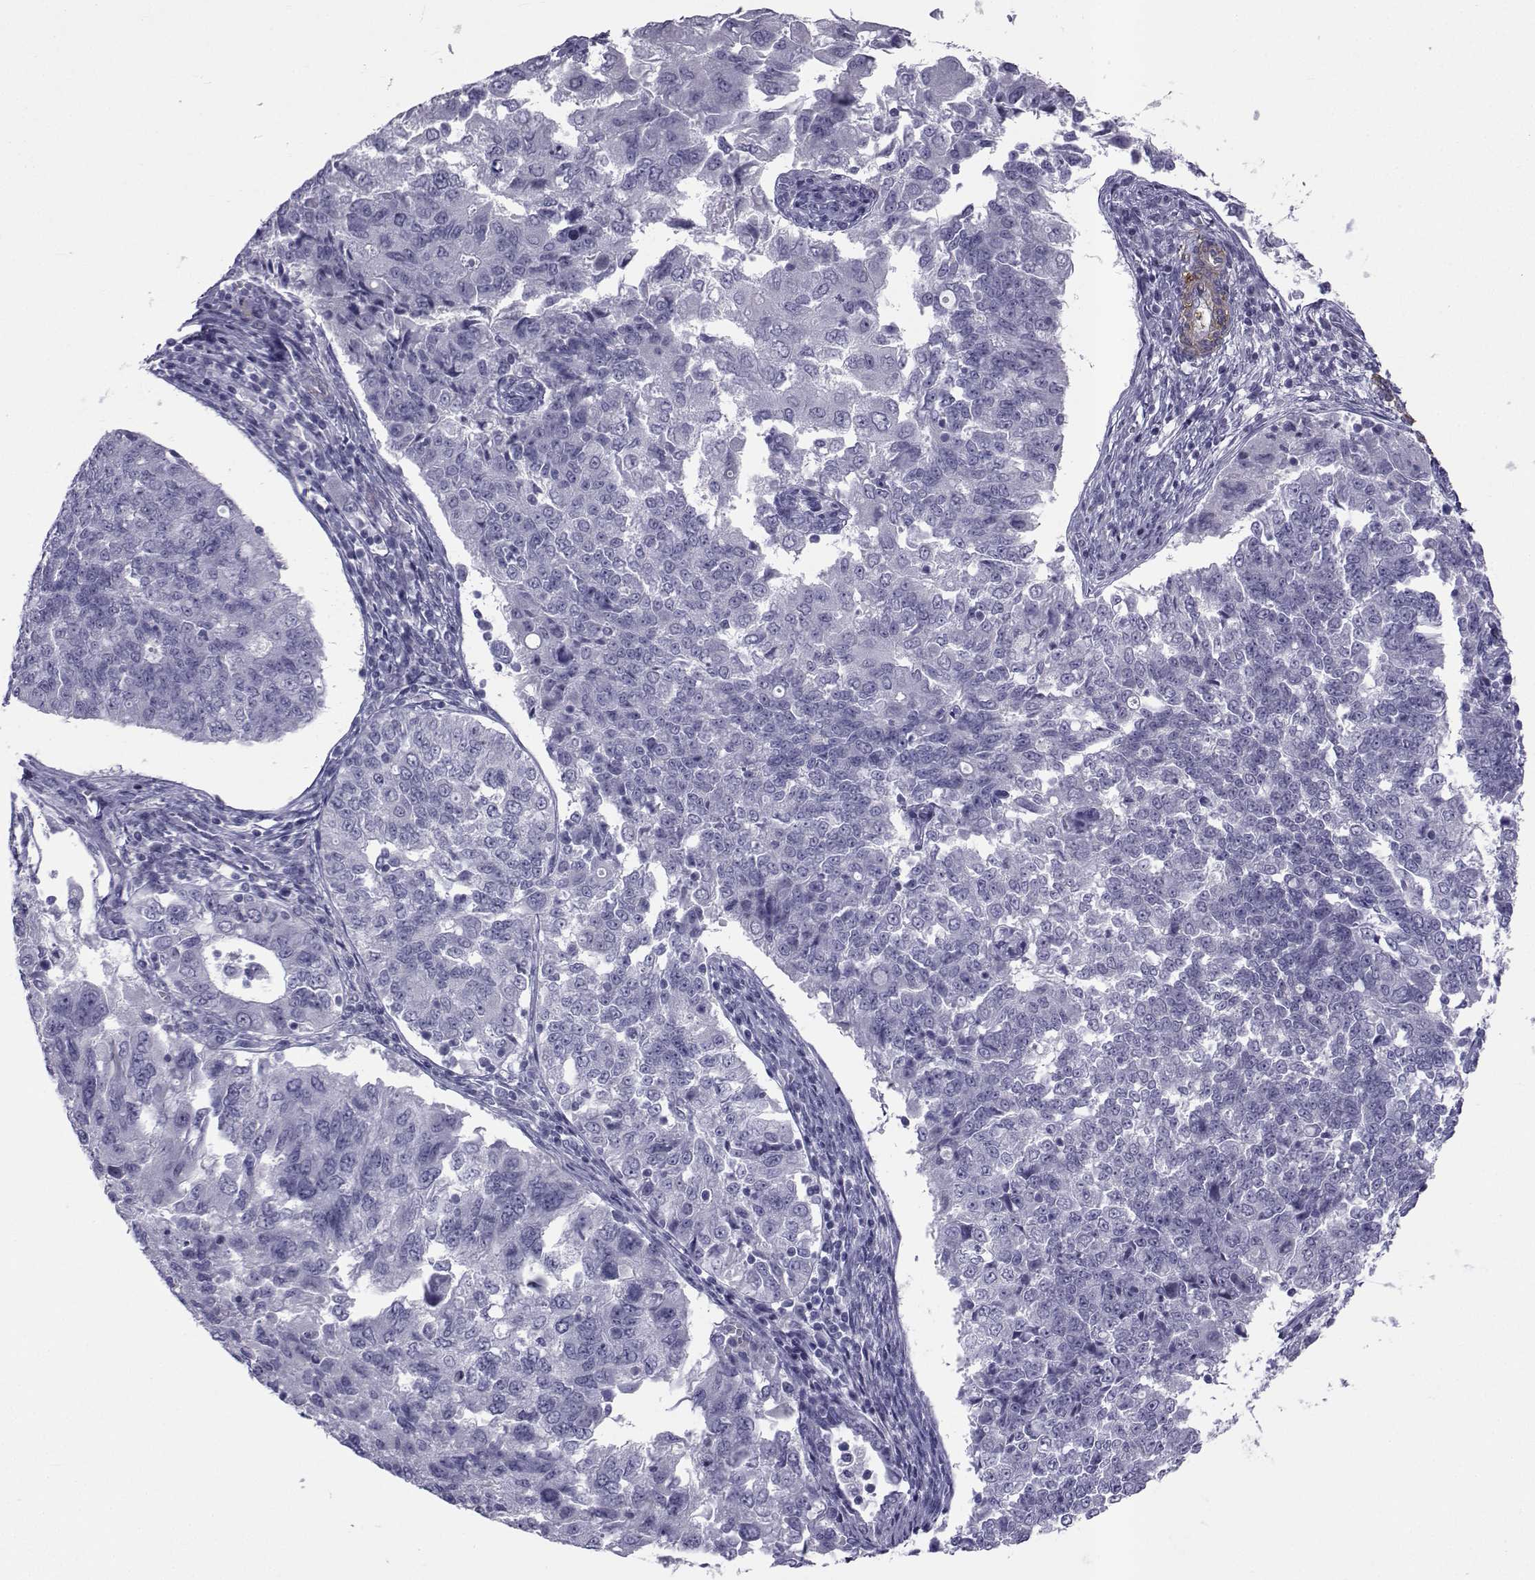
{"staining": {"intensity": "negative", "quantity": "none", "location": "none"}, "tissue": "endometrial cancer", "cell_type": "Tumor cells", "image_type": "cancer", "snomed": [{"axis": "morphology", "description": "Adenocarcinoma, NOS"}, {"axis": "topography", "description": "Endometrium"}], "caption": "A photomicrograph of endometrial cancer (adenocarcinoma) stained for a protein reveals no brown staining in tumor cells.", "gene": "SPANXD", "patient": {"sex": "female", "age": 43}}